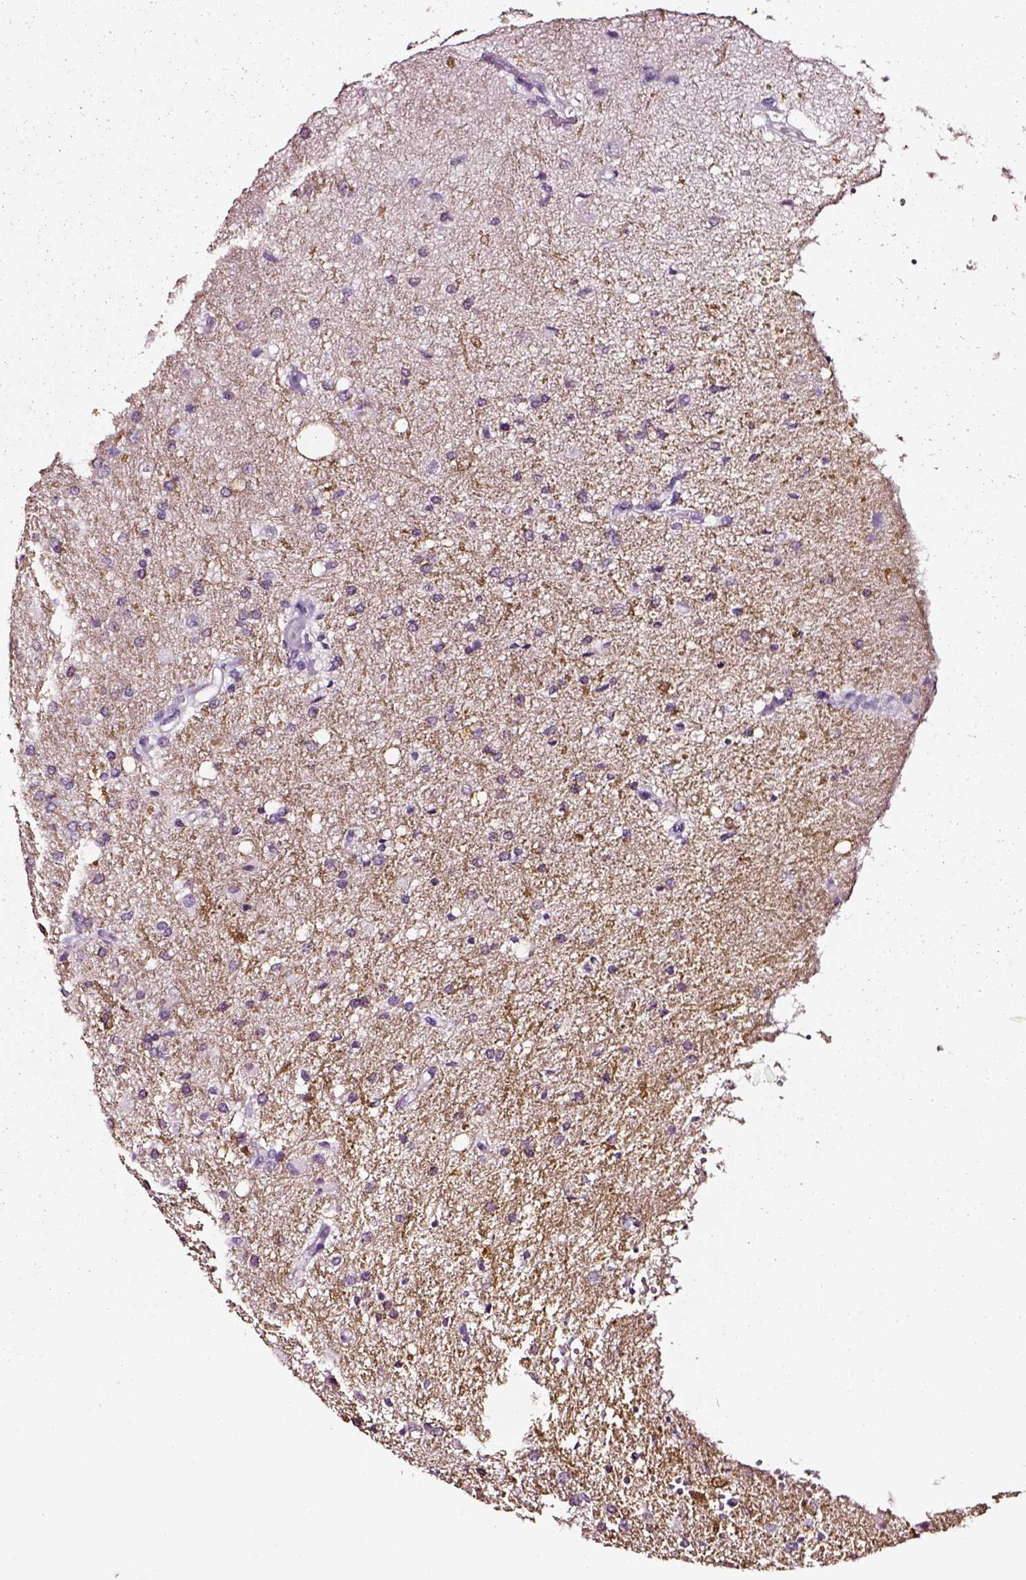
{"staining": {"intensity": "negative", "quantity": "none", "location": "none"}, "tissue": "glioma", "cell_type": "Tumor cells", "image_type": "cancer", "snomed": [{"axis": "morphology", "description": "Glioma, malignant, Low grade"}, {"axis": "topography", "description": "Brain"}], "caption": "Immunohistochemistry image of neoplastic tissue: human glioma stained with DAB displays no significant protein expression in tumor cells. (Stains: DAB (3,3'-diaminobenzidine) immunohistochemistry (IHC) with hematoxylin counter stain, Microscopy: brightfield microscopy at high magnification).", "gene": "SMIM17", "patient": {"sex": "female", "age": 58}}